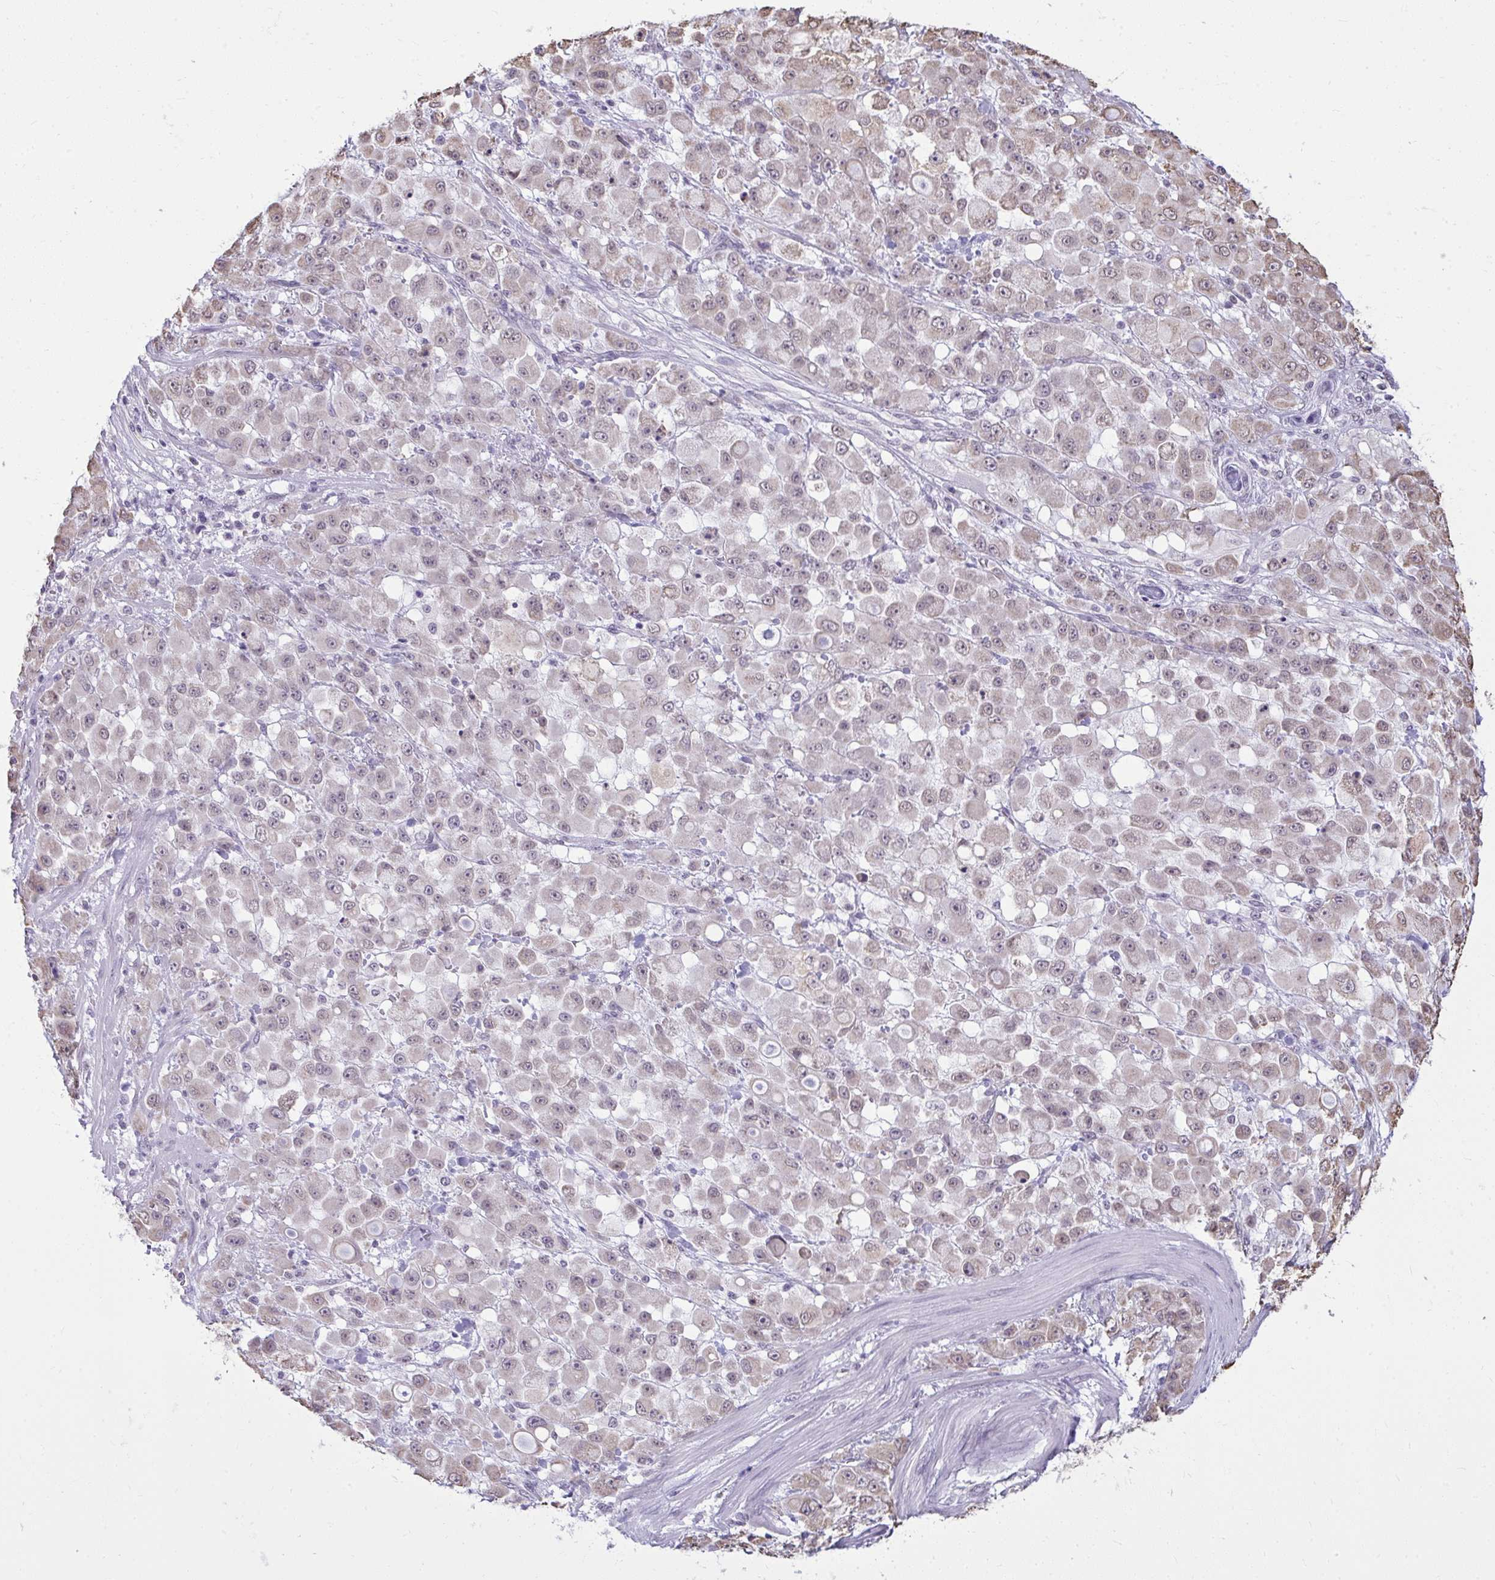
{"staining": {"intensity": "weak", "quantity": "<25%", "location": "nuclear"}, "tissue": "stomach cancer", "cell_type": "Tumor cells", "image_type": "cancer", "snomed": [{"axis": "morphology", "description": "Adenocarcinoma, NOS"}, {"axis": "topography", "description": "Stomach"}], "caption": "DAB immunohistochemical staining of human stomach cancer displays no significant positivity in tumor cells.", "gene": "NPPA", "patient": {"sex": "female", "age": 76}}